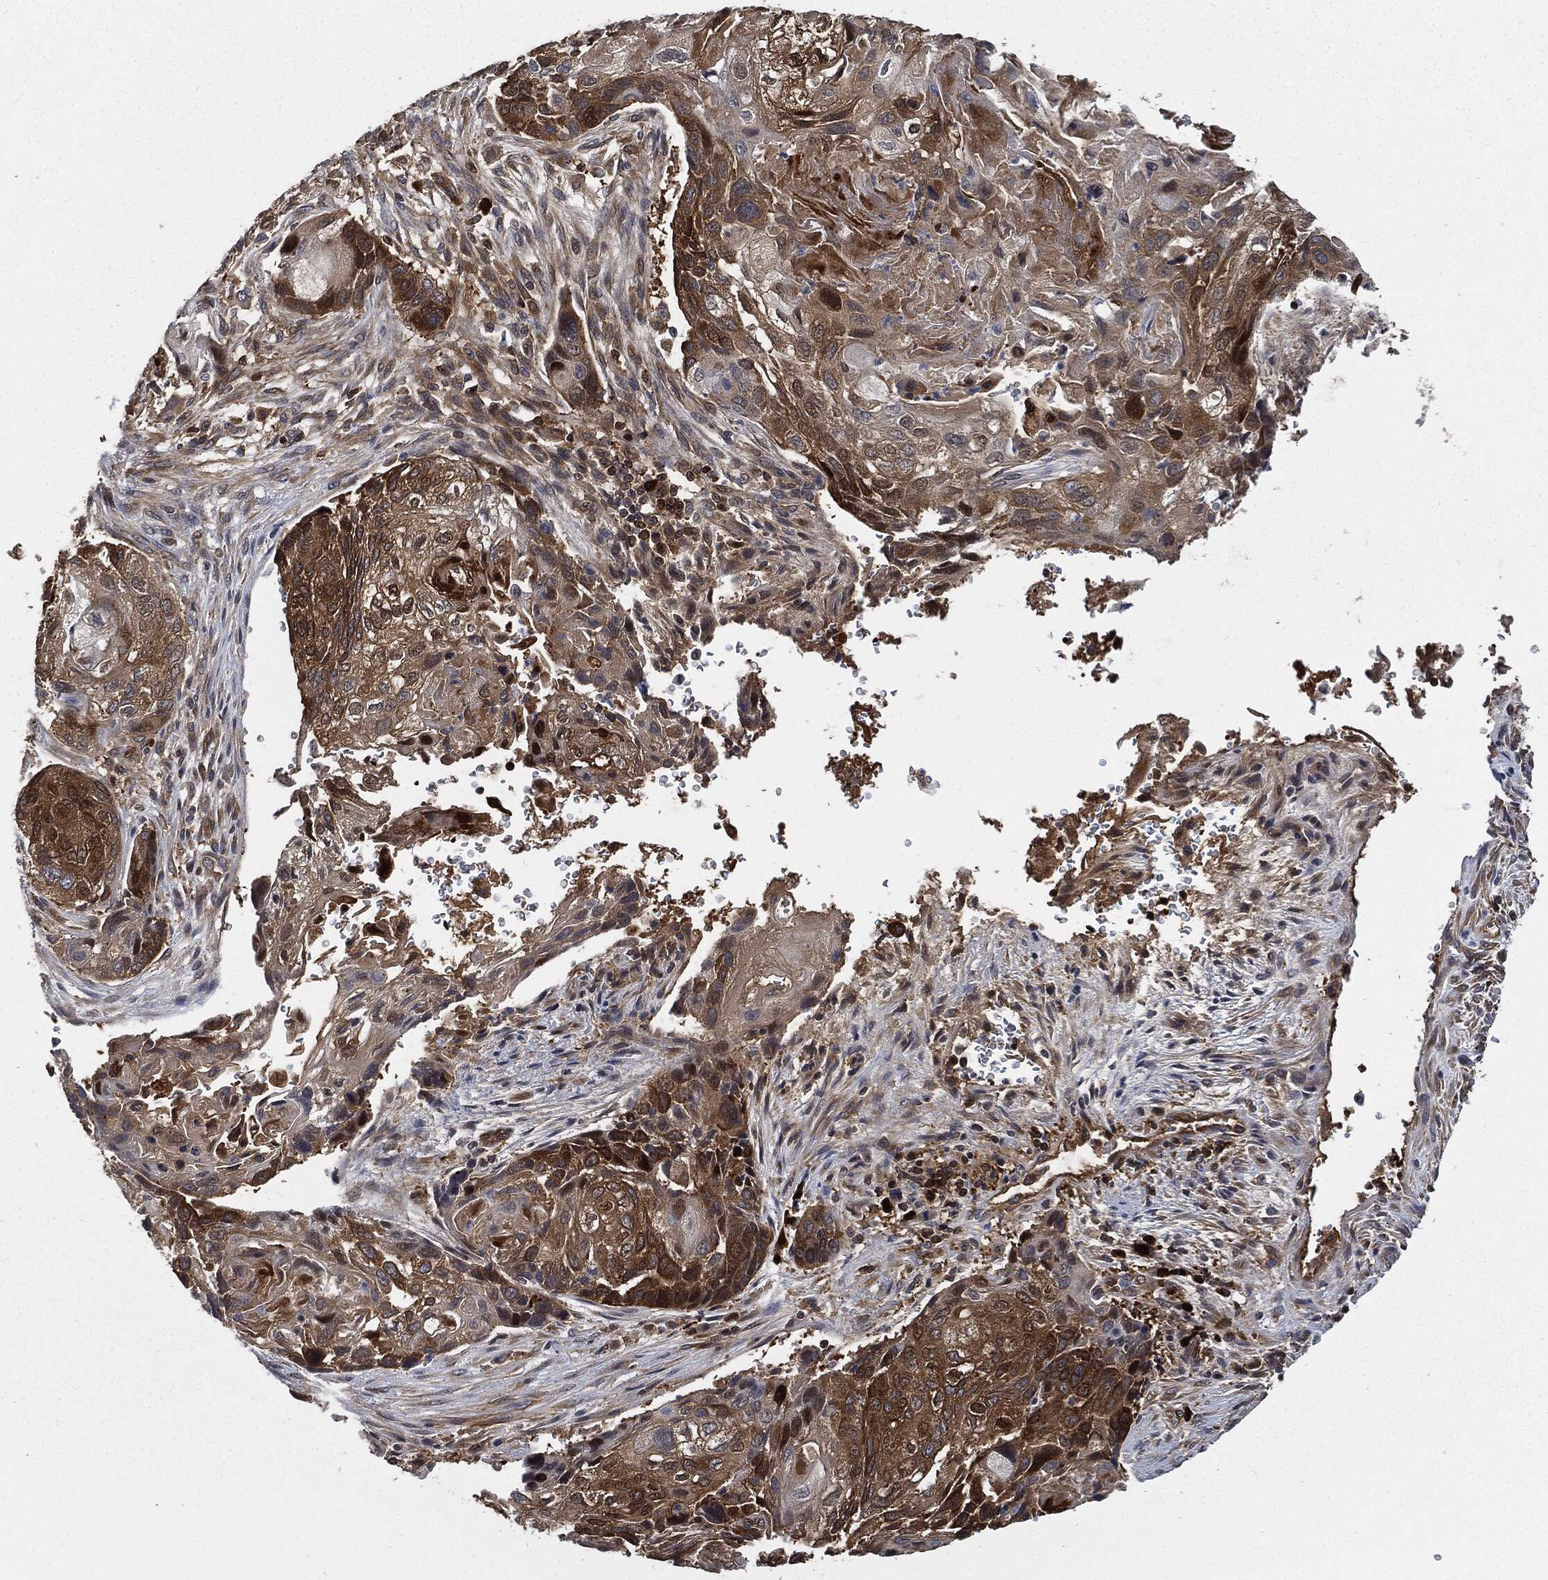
{"staining": {"intensity": "strong", "quantity": "<25%", "location": "cytoplasmic/membranous"}, "tissue": "lung cancer", "cell_type": "Tumor cells", "image_type": "cancer", "snomed": [{"axis": "morphology", "description": "Normal tissue, NOS"}, {"axis": "morphology", "description": "Squamous cell carcinoma, NOS"}, {"axis": "topography", "description": "Bronchus"}, {"axis": "topography", "description": "Lung"}], "caption": "About <25% of tumor cells in human squamous cell carcinoma (lung) show strong cytoplasmic/membranous protein staining as visualized by brown immunohistochemical staining.", "gene": "PRDX2", "patient": {"sex": "male", "age": 69}}